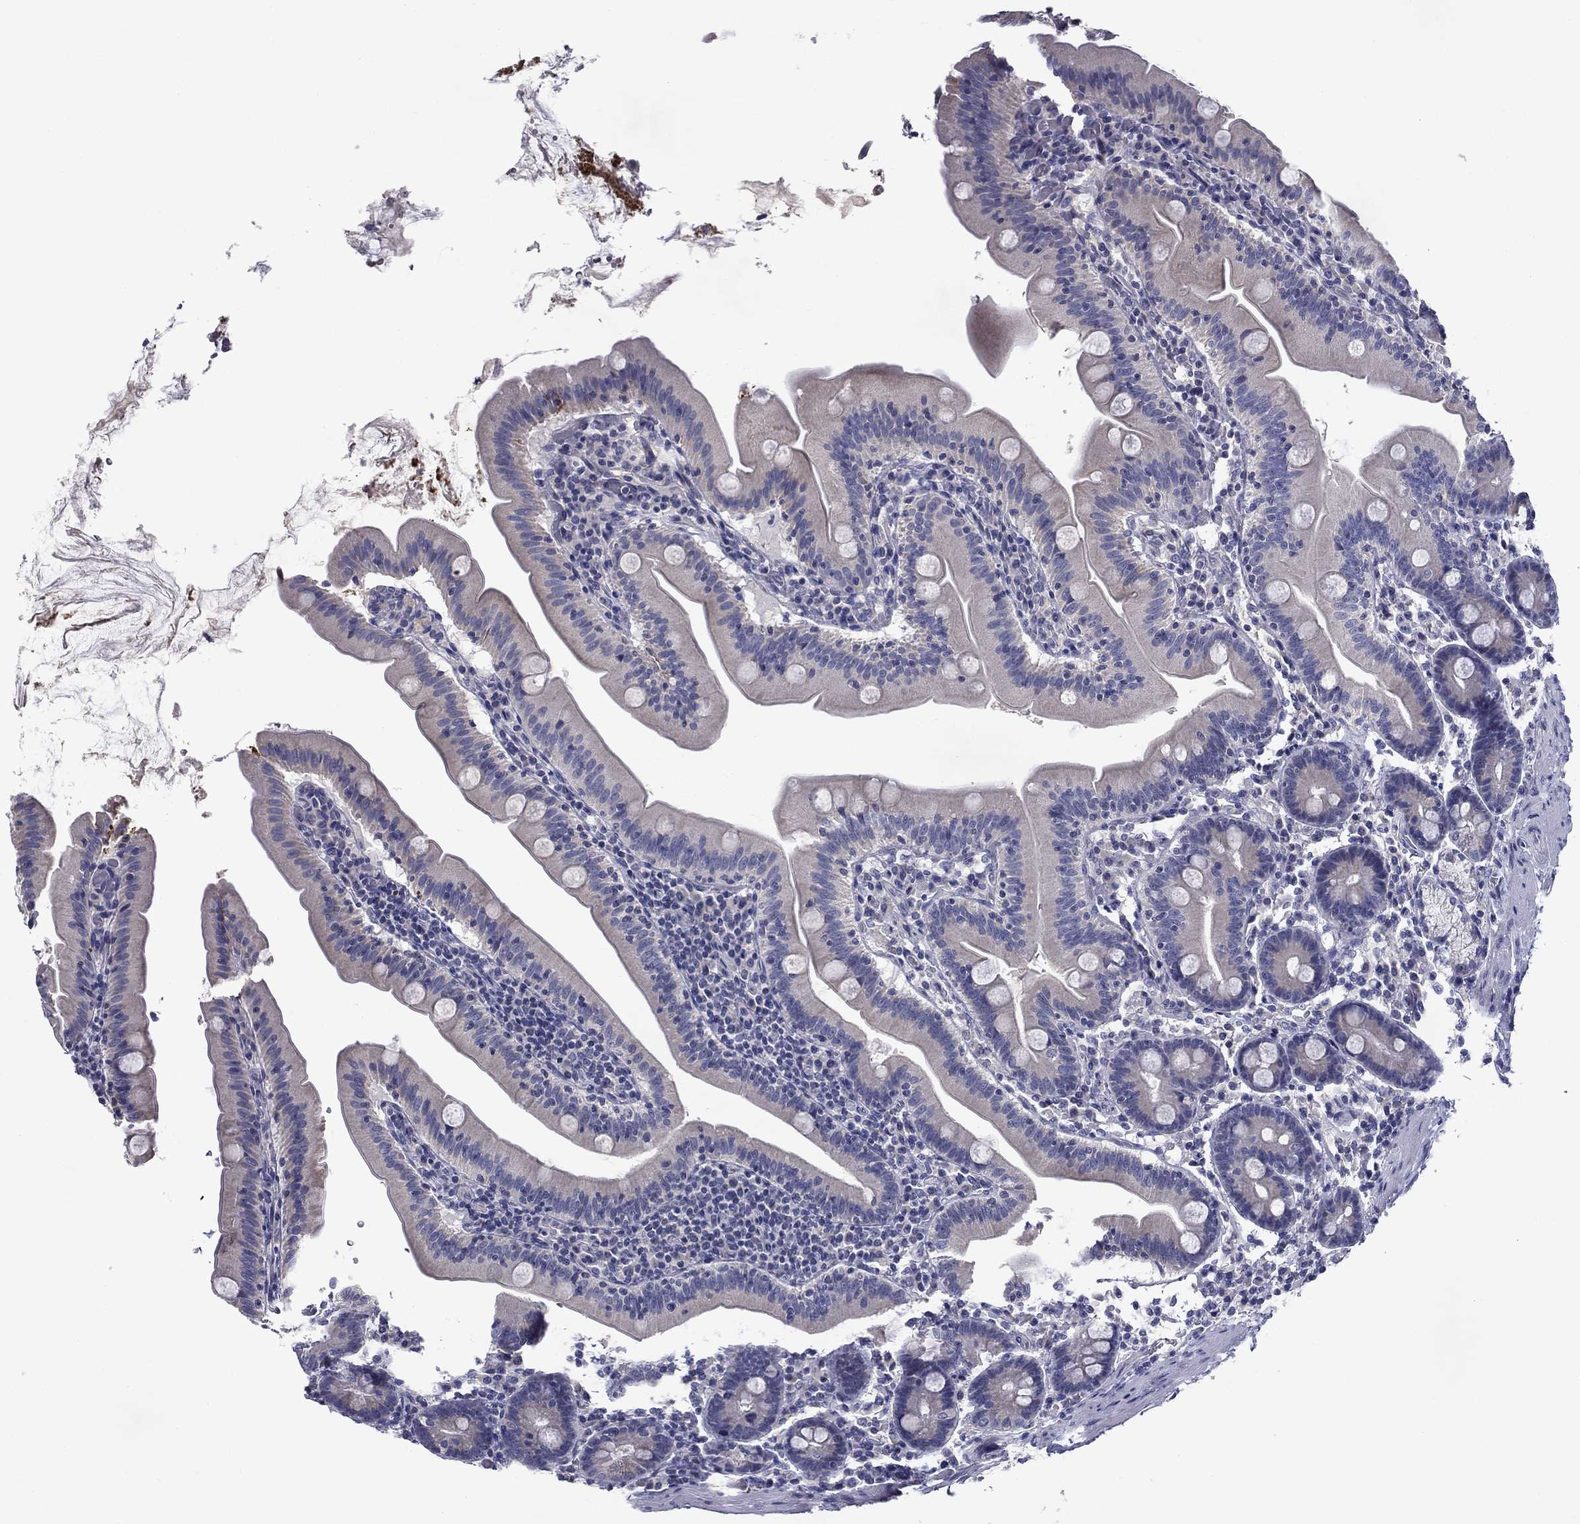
{"staining": {"intensity": "negative", "quantity": "none", "location": "none"}, "tissue": "small intestine", "cell_type": "Glandular cells", "image_type": "normal", "snomed": [{"axis": "morphology", "description": "Normal tissue, NOS"}, {"axis": "topography", "description": "Small intestine"}], "caption": "Benign small intestine was stained to show a protein in brown. There is no significant staining in glandular cells. Nuclei are stained in blue.", "gene": "SPATA7", "patient": {"sex": "male", "age": 37}}